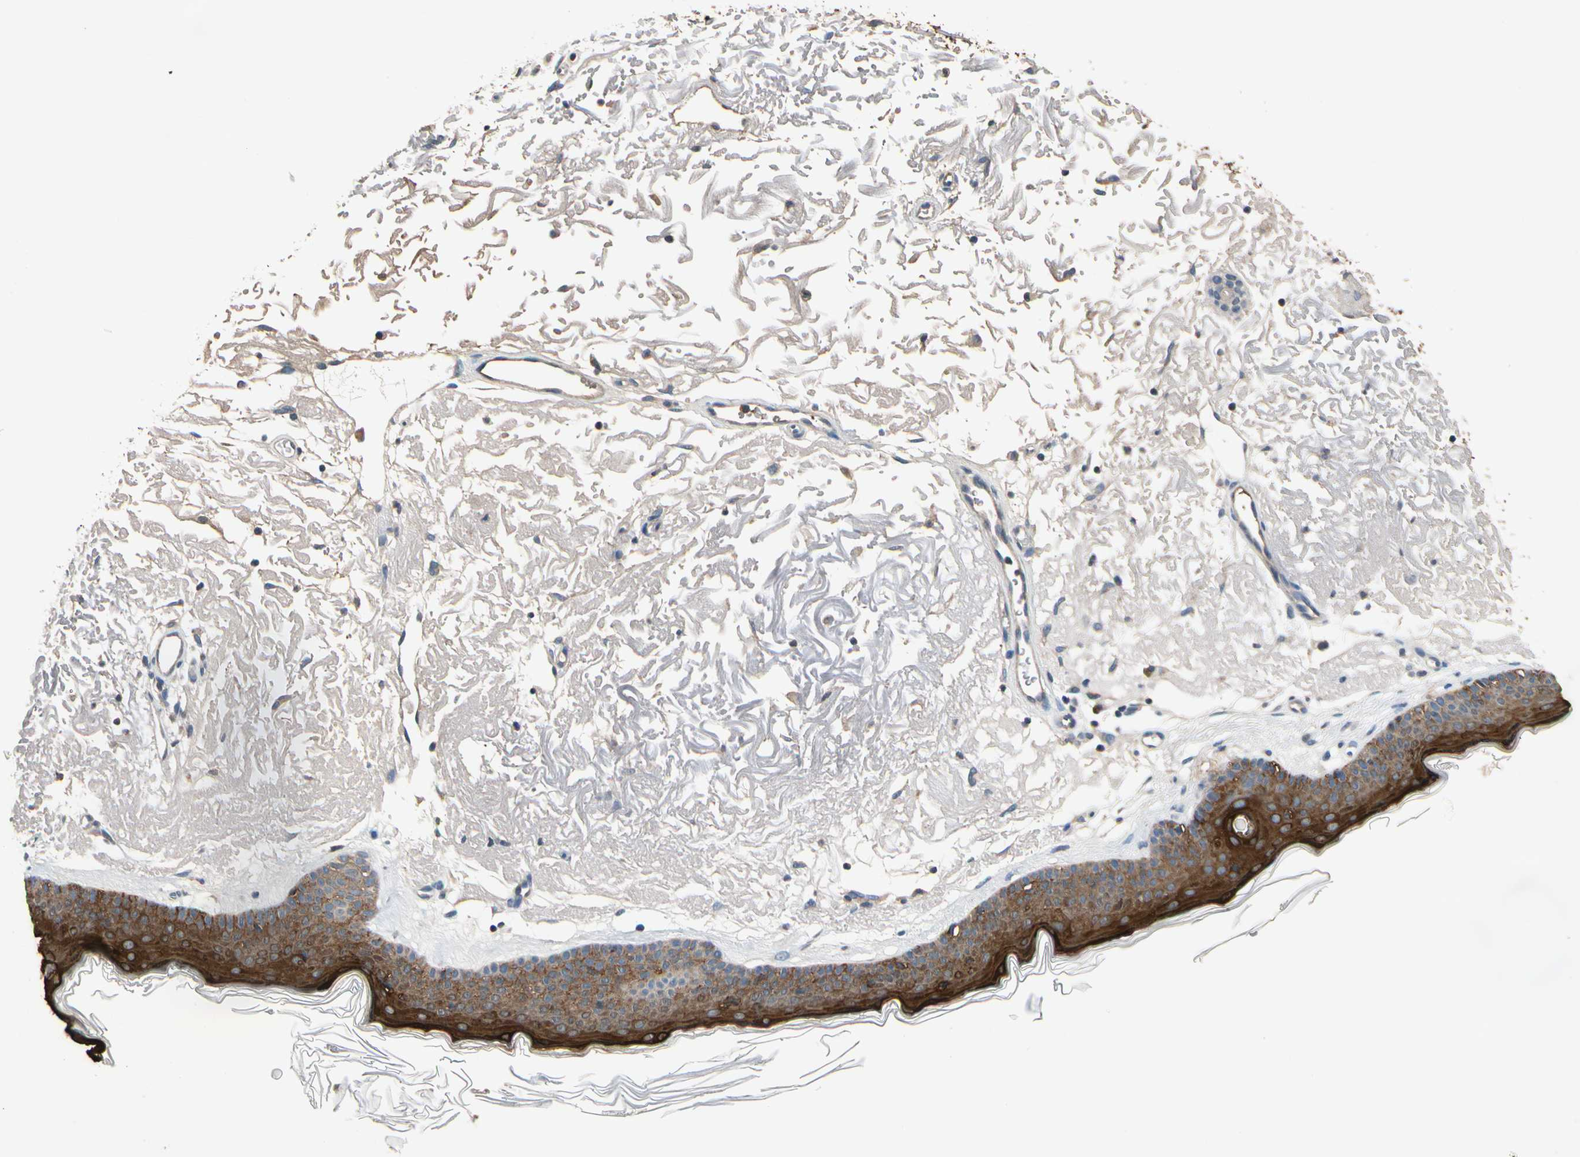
{"staining": {"intensity": "negative", "quantity": "none", "location": "none"}, "tissue": "skin", "cell_type": "Fibroblasts", "image_type": "normal", "snomed": [{"axis": "morphology", "description": "Normal tissue, NOS"}, {"axis": "topography", "description": "Skin"}], "caption": "Immunohistochemistry image of unremarkable human skin stained for a protein (brown), which exhibits no staining in fibroblasts. (Immunohistochemistry (ihc), brightfield microscopy, high magnification).", "gene": "STK40", "patient": {"sex": "female", "age": 90}}